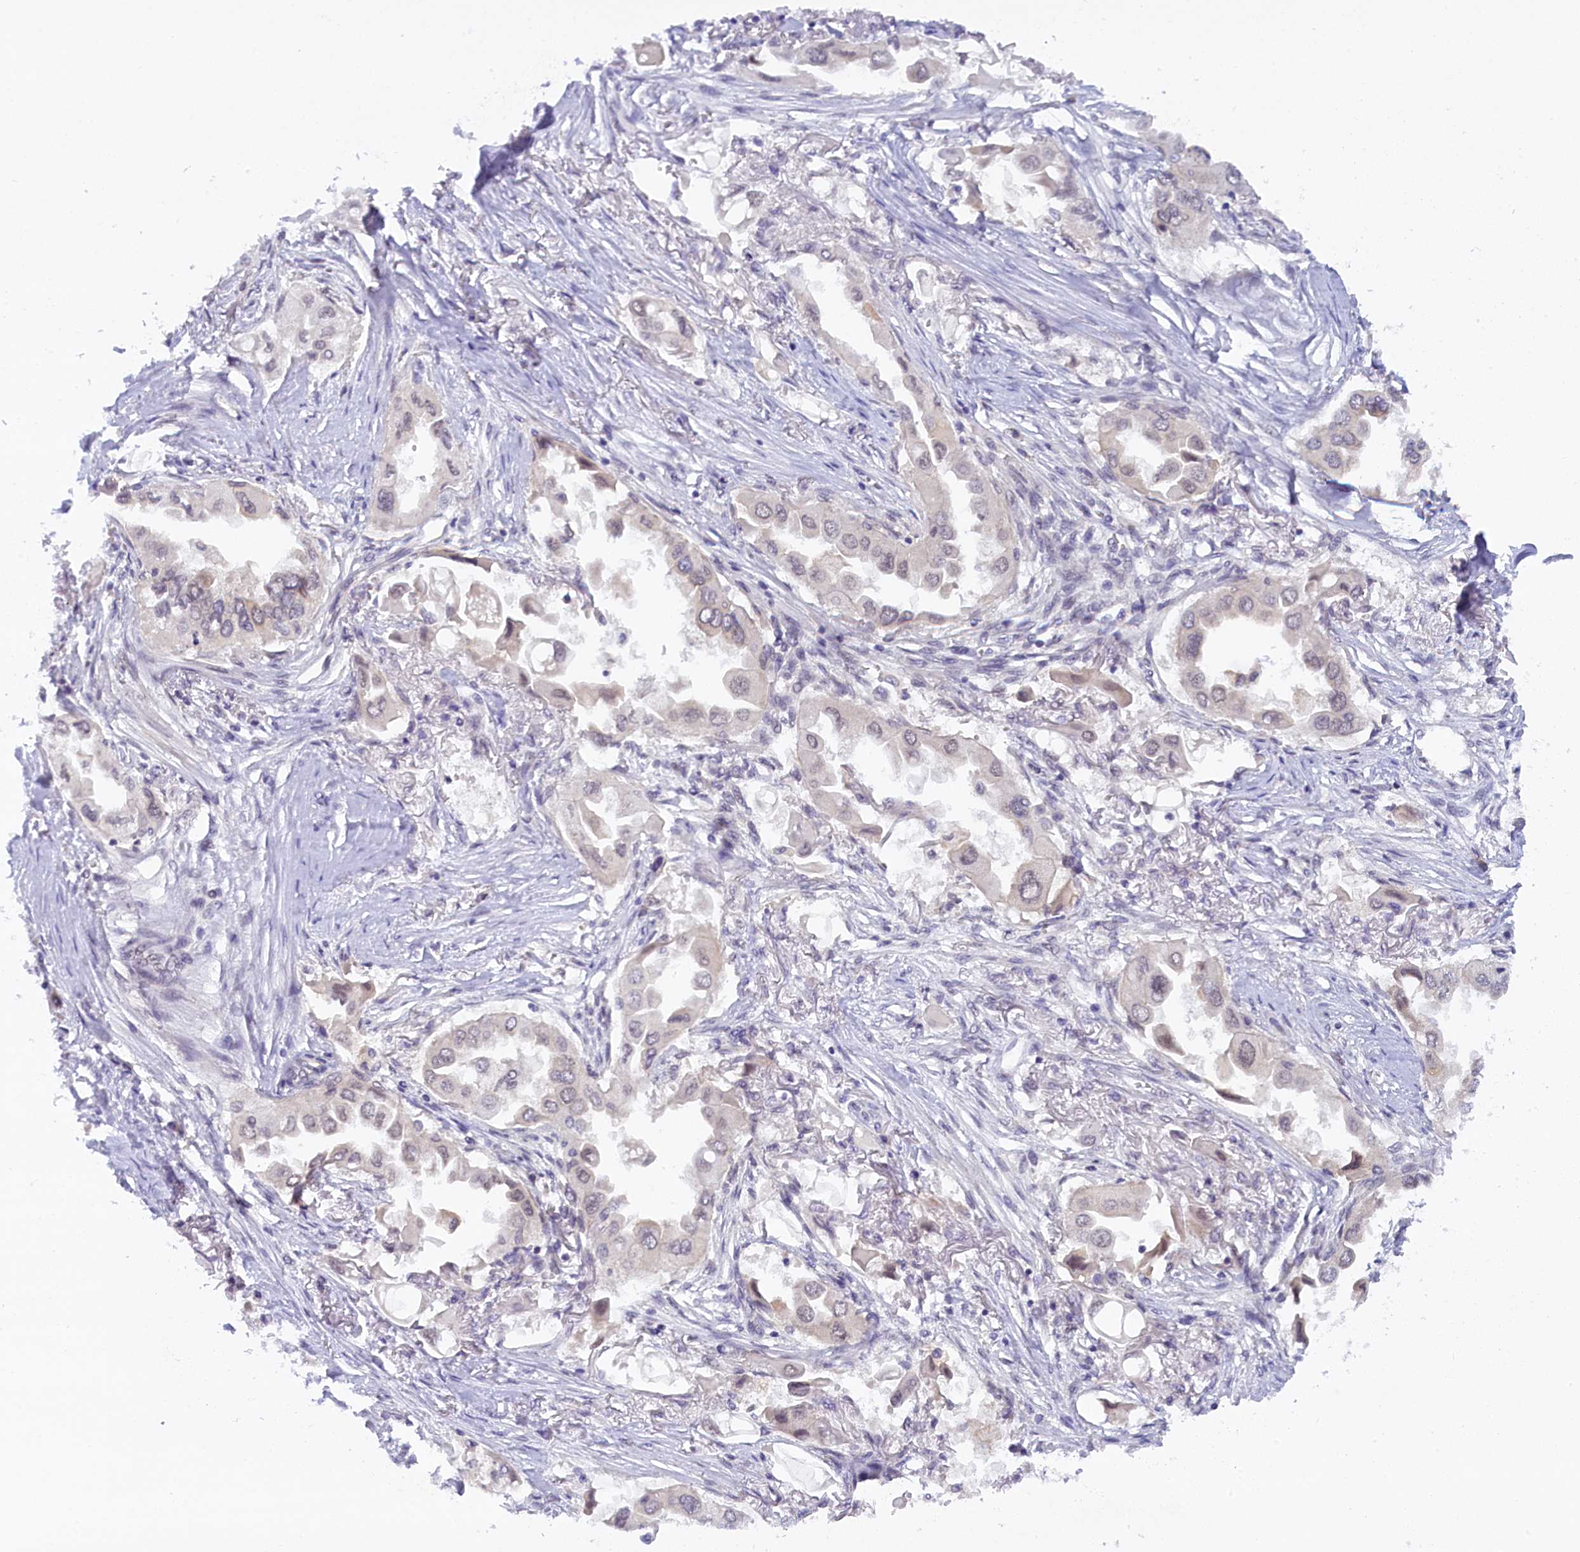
{"staining": {"intensity": "weak", "quantity": "<25%", "location": "nuclear"}, "tissue": "lung cancer", "cell_type": "Tumor cells", "image_type": "cancer", "snomed": [{"axis": "morphology", "description": "Adenocarcinoma, NOS"}, {"axis": "topography", "description": "Lung"}], "caption": "Protein analysis of lung cancer exhibits no significant staining in tumor cells.", "gene": "CRAMP1", "patient": {"sex": "female", "age": 76}}